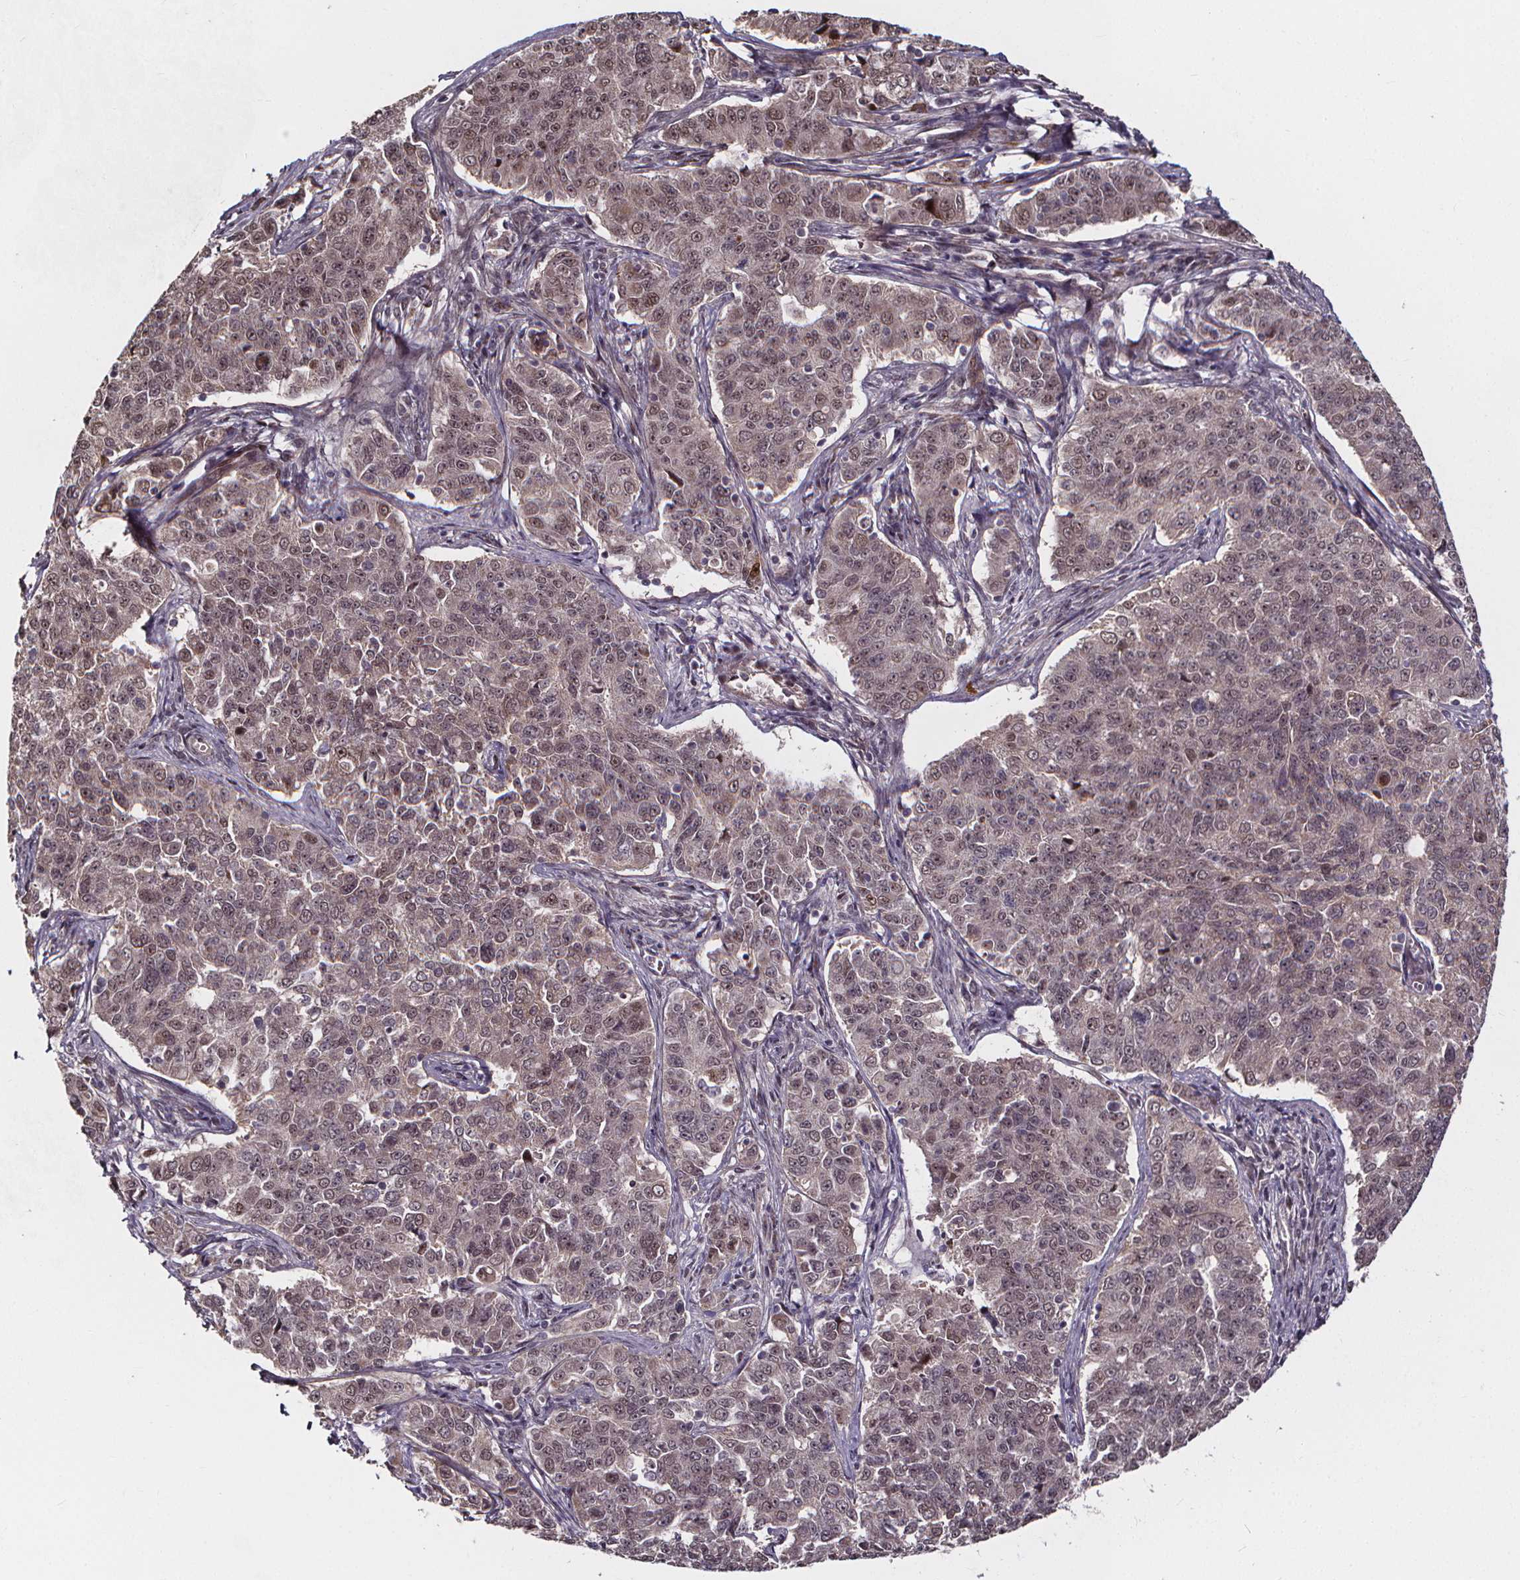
{"staining": {"intensity": "weak", "quantity": "<25%", "location": "nuclear"}, "tissue": "endometrial cancer", "cell_type": "Tumor cells", "image_type": "cancer", "snomed": [{"axis": "morphology", "description": "Adenocarcinoma, NOS"}, {"axis": "topography", "description": "Endometrium"}], "caption": "Immunohistochemistry histopathology image of neoplastic tissue: adenocarcinoma (endometrial) stained with DAB (3,3'-diaminobenzidine) reveals no significant protein expression in tumor cells.", "gene": "DDIT3", "patient": {"sex": "female", "age": 43}}